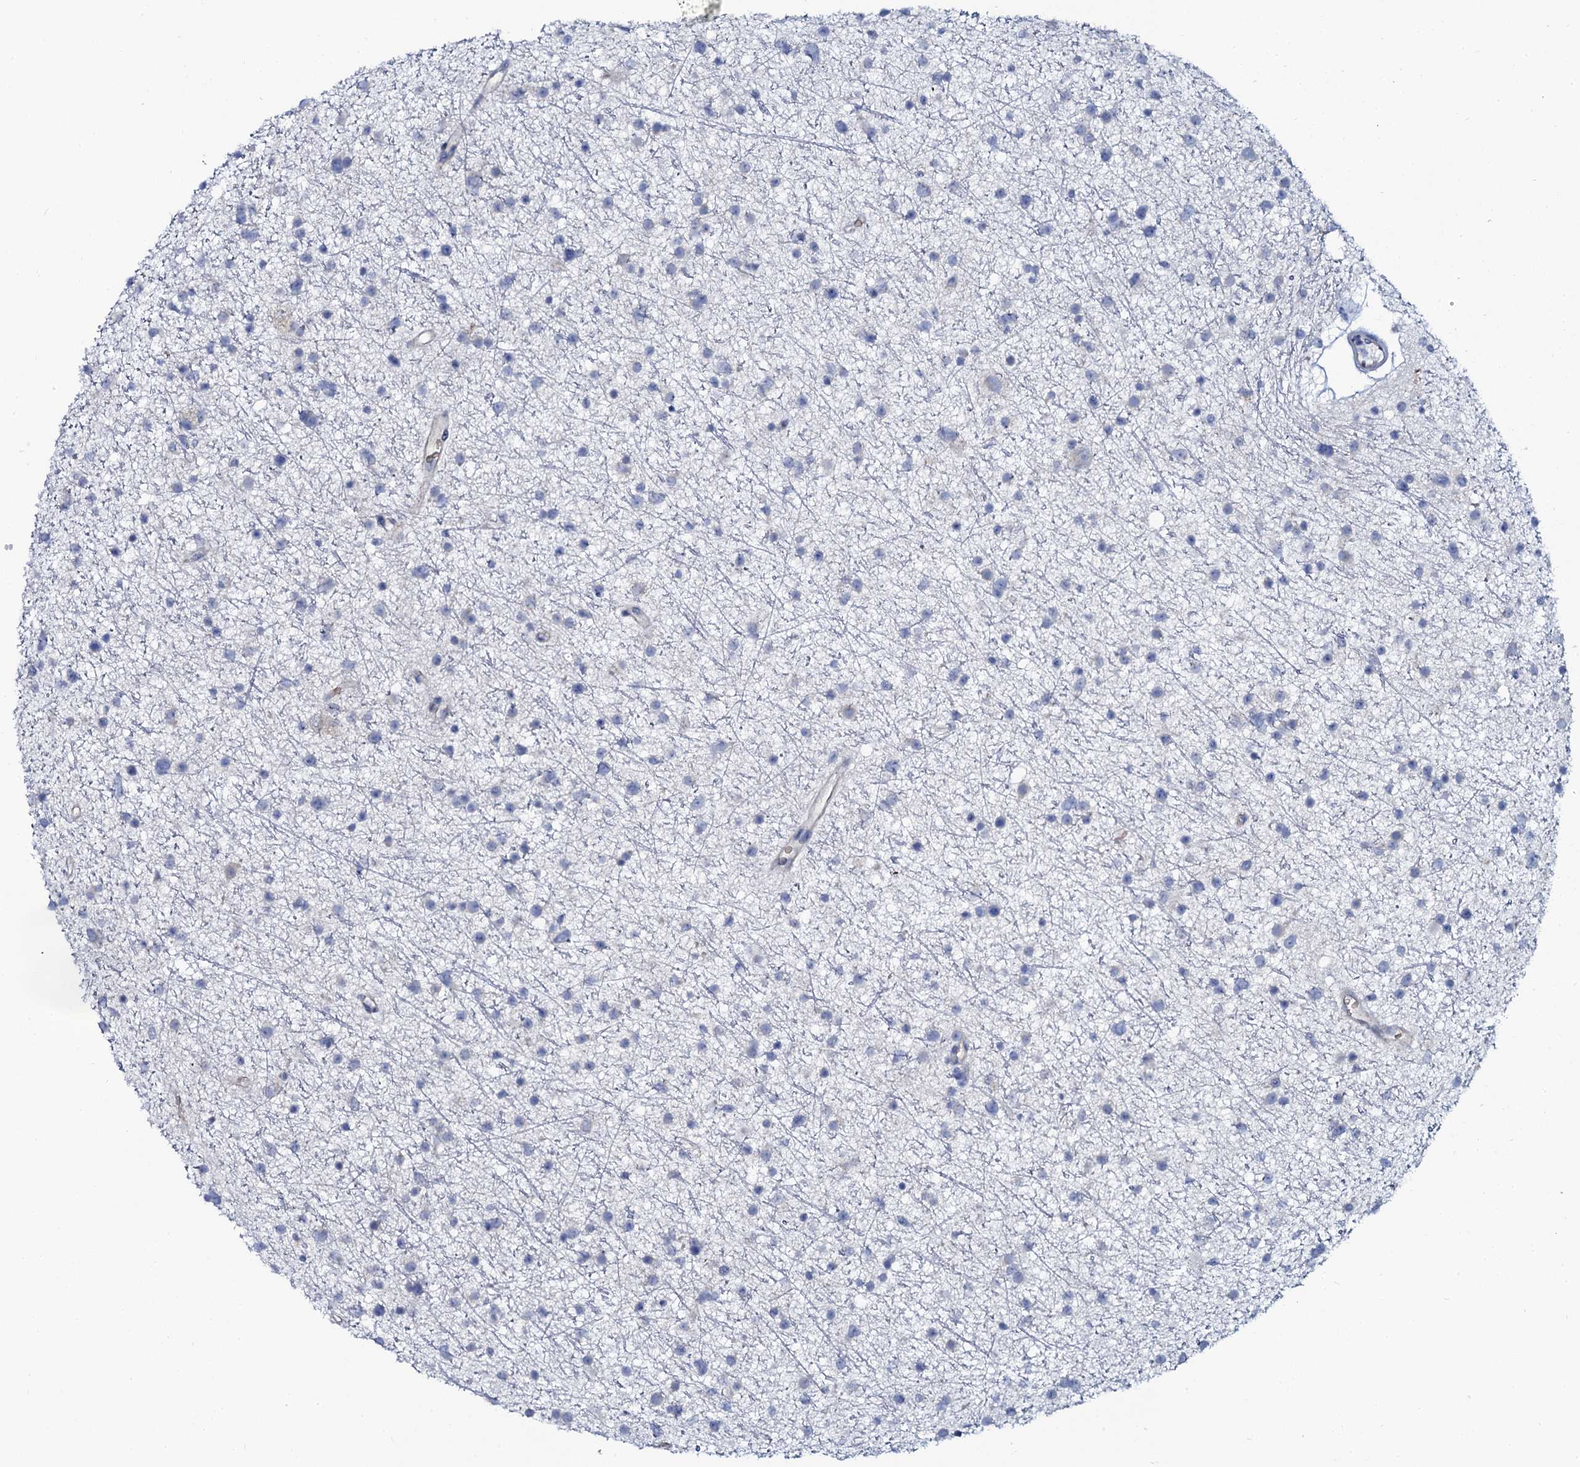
{"staining": {"intensity": "negative", "quantity": "none", "location": "none"}, "tissue": "glioma", "cell_type": "Tumor cells", "image_type": "cancer", "snomed": [{"axis": "morphology", "description": "Glioma, malignant, Low grade"}, {"axis": "topography", "description": "Cerebral cortex"}], "caption": "Image shows no significant protein expression in tumor cells of glioma.", "gene": "C10orf88", "patient": {"sex": "female", "age": 39}}